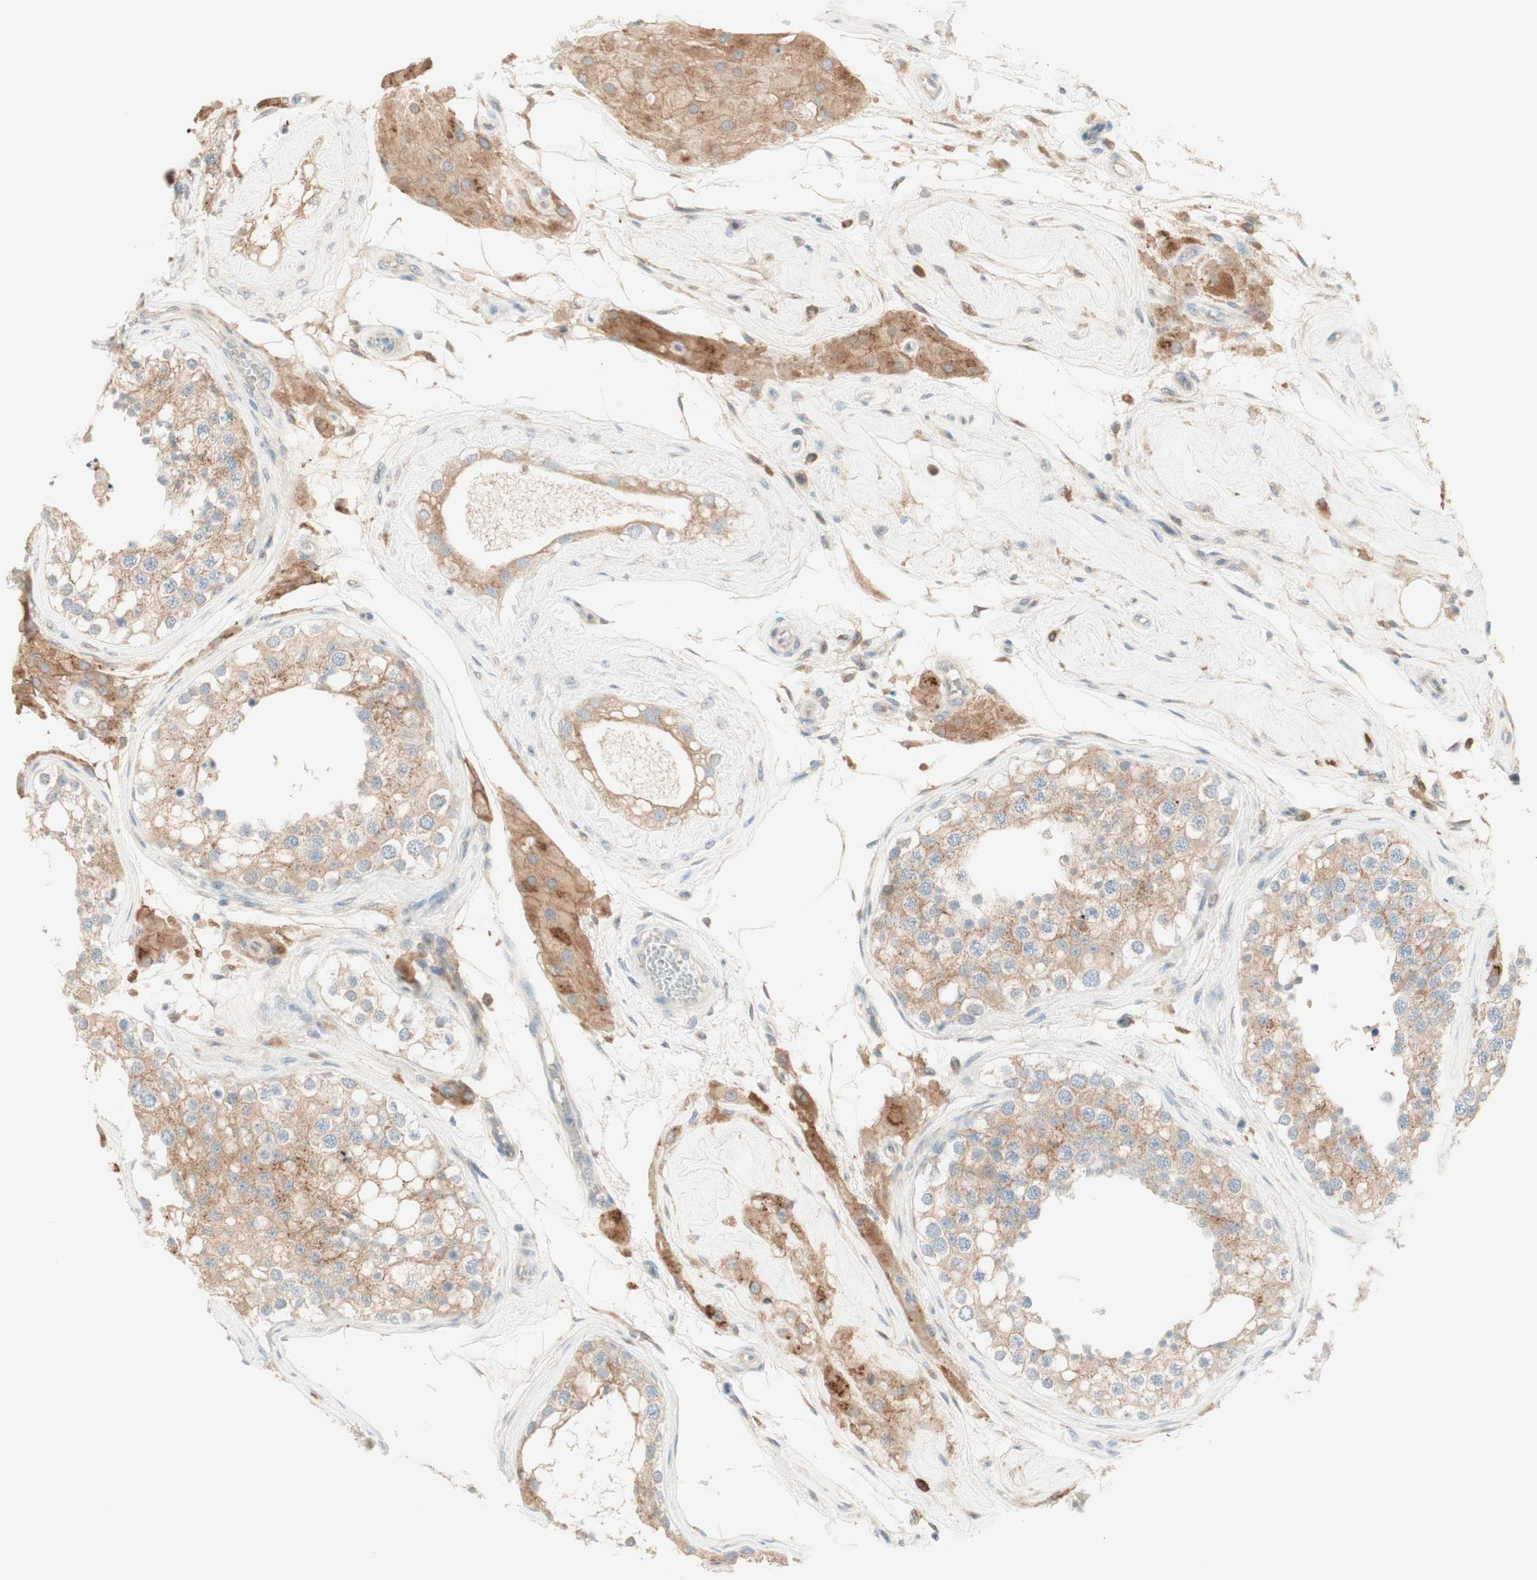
{"staining": {"intensity": "moderate", "quantity": ">75%", "location": "cytoplasmic/membranous"}, "tissue": "testis", "cell_type": "Cells in seminiferous ducts", "image_type": "normal", "snomed": [{"axis": "morphology", "description": "Normal tissue, NOS"}, {"axis": "topography", "description": "Testis"}], "caption": "Protein expression analysis of normal human testis reveals moderate cytoplasmic/membranous staining in about >75% of cells in seminiferous ducts. Ihc stains the protein in brown and the nuclei are stained blue.", "gene": "CLCN2", "patient": {"sex": "male", "age": 68}}